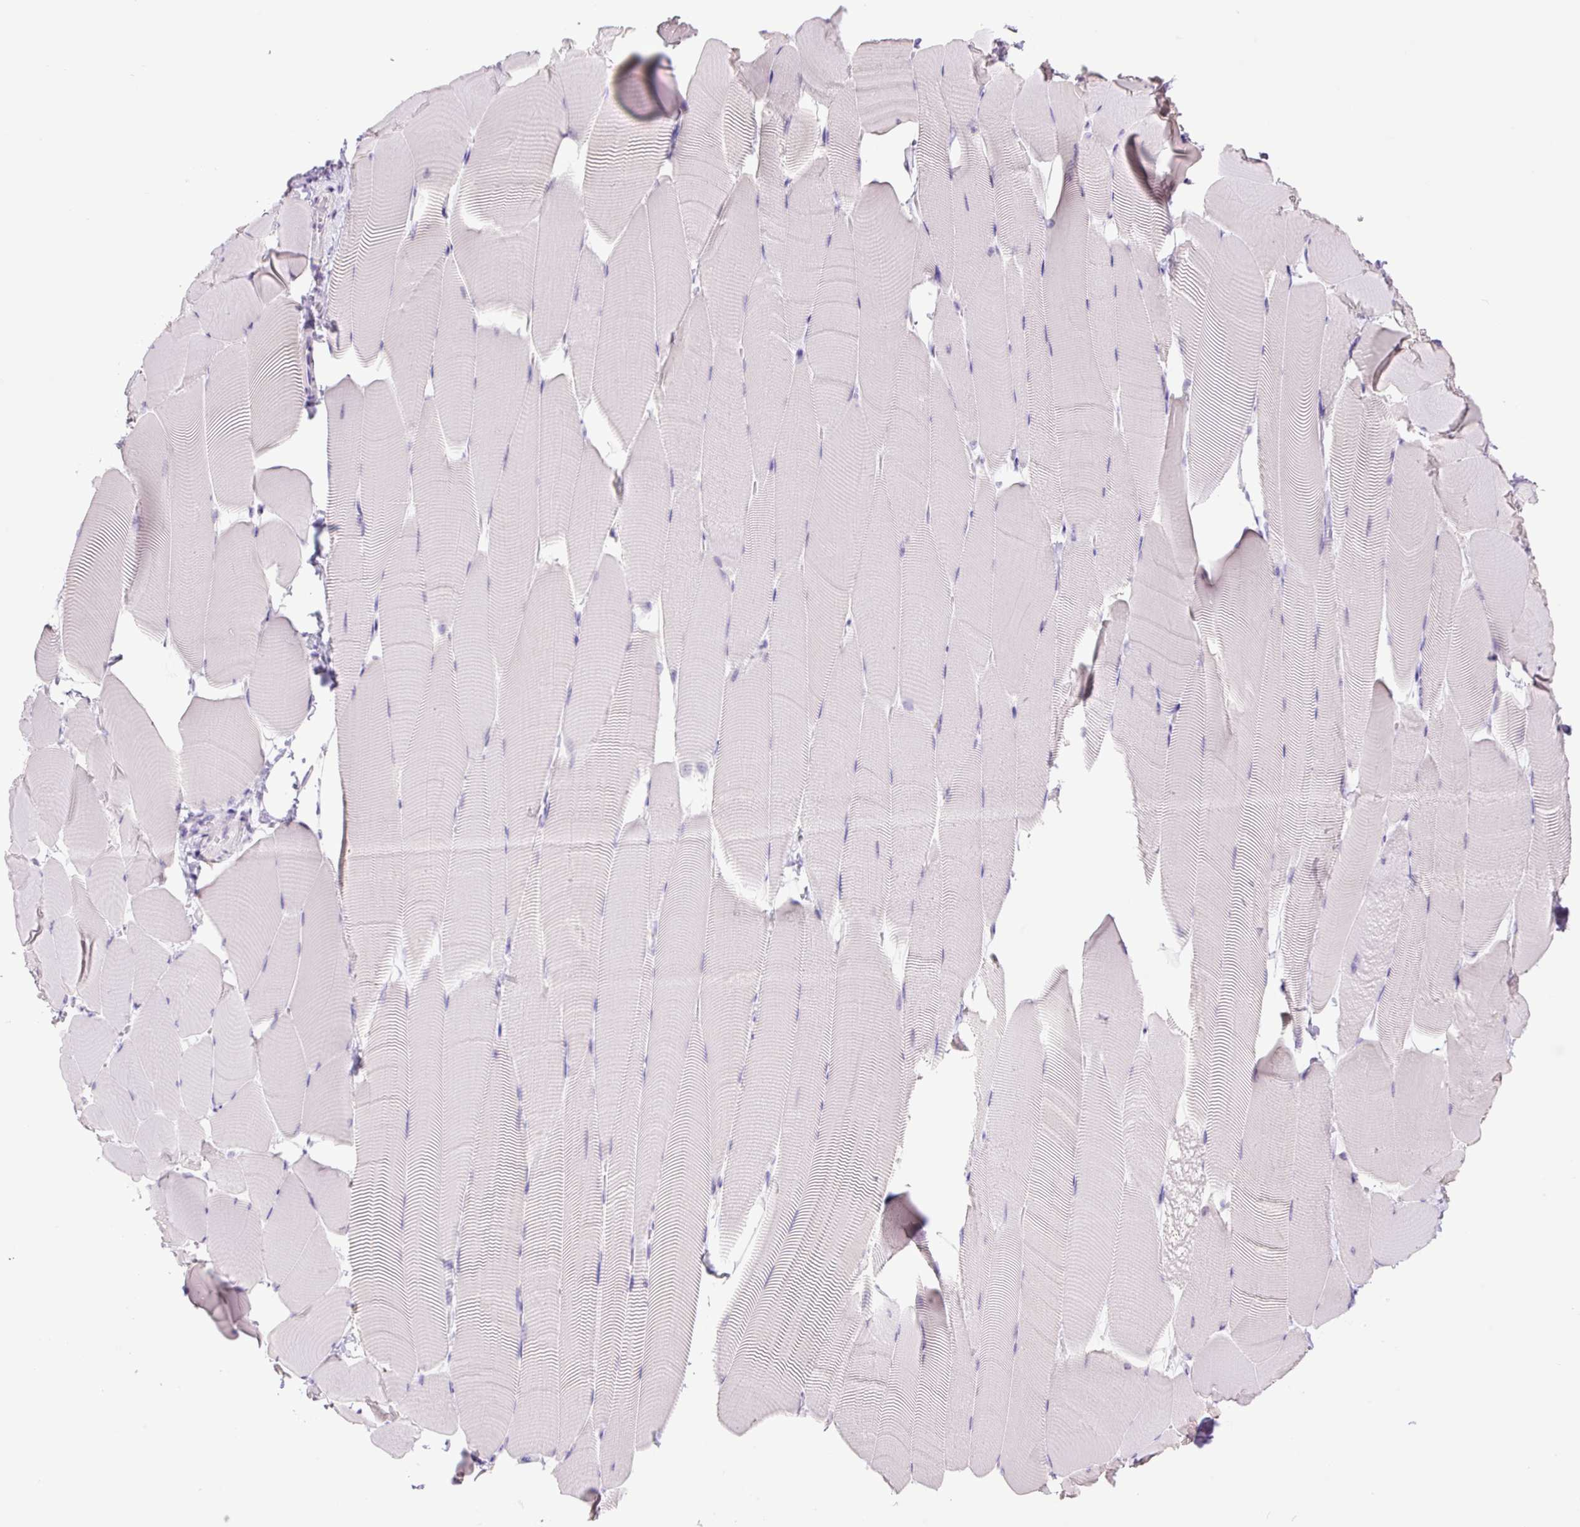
{"staining": {"intensity": "negative", "quantity": "none", "location": "none"}, "tissue": "skeletal muscle", "cell_type": "Myocytes", "image_type": "normal", "snomed": [{"axis": "morphology", "description": "Normal tissue, NOS"}, {"axis": "topography", "description": "Skeletal muscle"}], "caption": "Unremarkable skeletal muscle was stained to show a protein in brown. There is no significant staining in myocytes.", "gene": "MFSD3", "patient": {"sex": "male", "age": 25}}